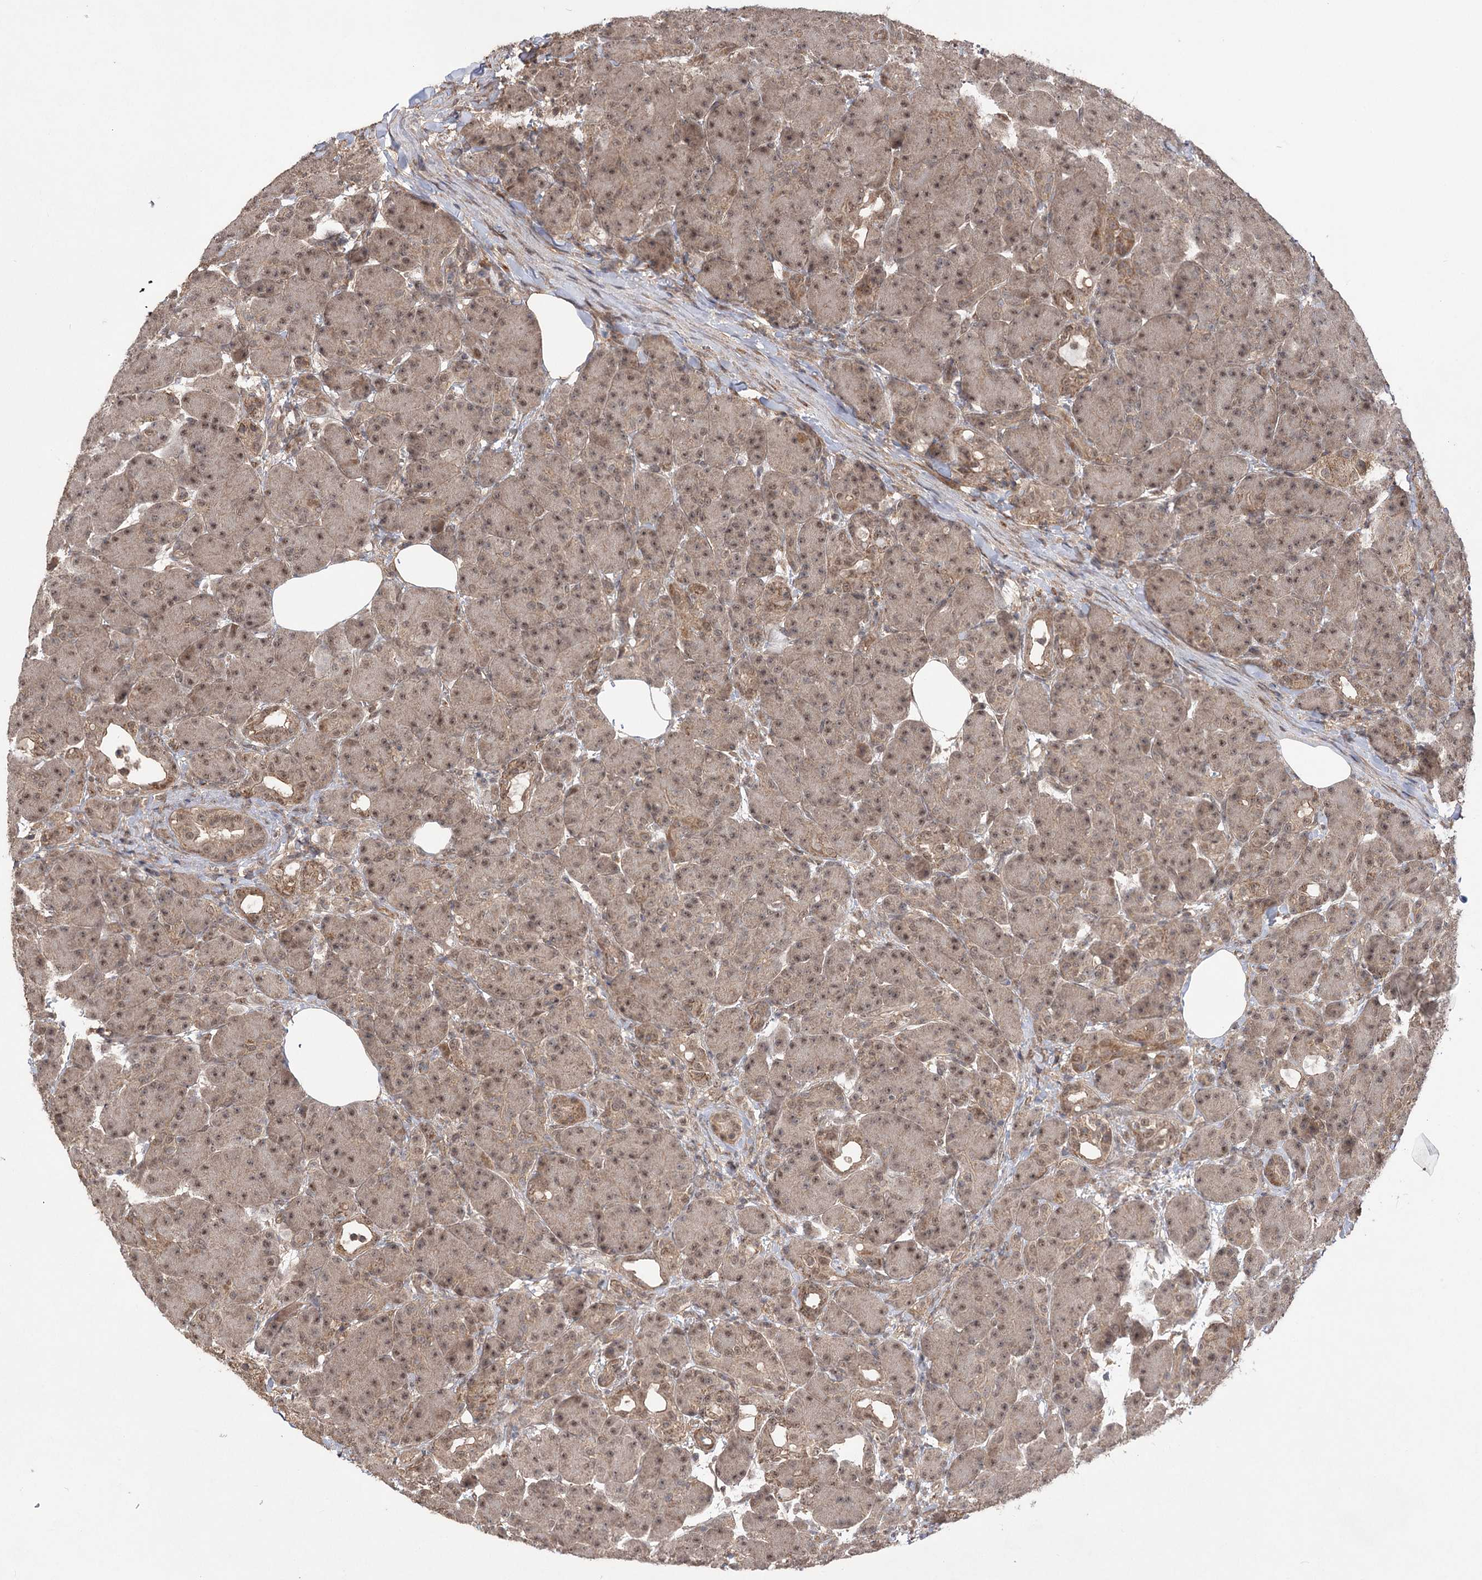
{"staining": {"intensity": "moderate", "quantity": ">75%", "location": "cytoplasmic/membranous,nuclear"}, "tissue": "pancreas", "cell_type": "Exocrine glandular cells", "image_type": "normal", "snomed": [{"axis": "morphology", "description": "Normal tissue, NOS"}, {"axis": "topography", "description": "Pancreas"}], "caption": "Immunohistochemistry (IHC) photomicrograph of benign pancreas: human pancreas stained using immunohistochemistry (IHC) exhibits medium levels of moderate protein expression localized specifically in the cytoplasmic/membranous,nuclear of exocrine glandular cells, appearing as a cytoplasmic/membranous,nuclear brown color.", "gene": "TENM2", "patient": {"sex": "male", "age": 63}}